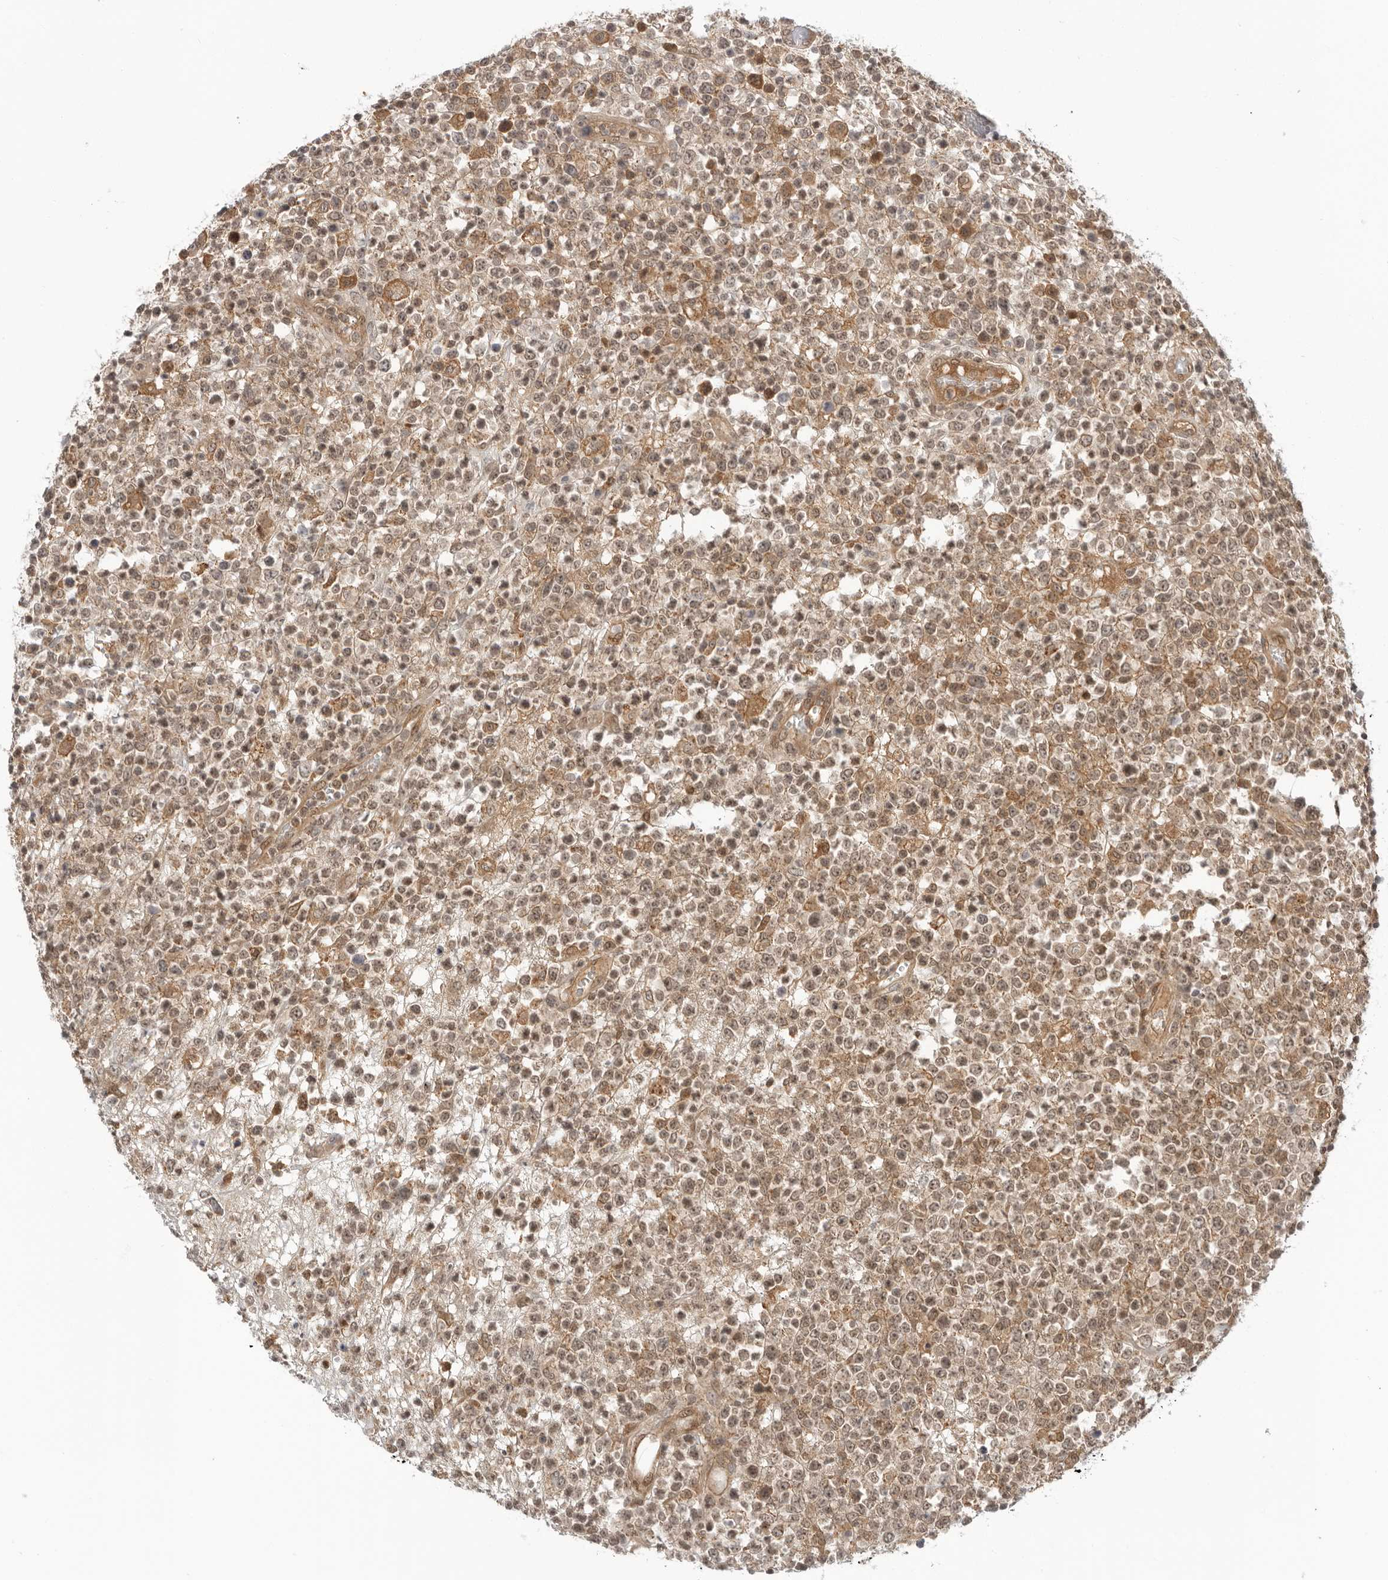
{"staining": {"intensity": "weak", "quantity": ">75%", "location": "cytoplasmic/membranous,nuclear"}, "tissue": "lymphoma", "cell_type": "Tumor cells", "image_type": "cancer", "snomed": [{"axis": "morphology", "description": "Malignant lymphoma, non-Hodgkin's type, High grade"}, {"axis": "topography", "description": "Colon"}], "caption": "Protein staining of lymphoma tissue demonstrates weak cytoplasmic/membranous and nuclear staining in about >75% of tumor cells. (IHC, brightfield microscopy, high magnification).", "gene": "SUGCT", "patient": {"sex": "female", "age": 53}}